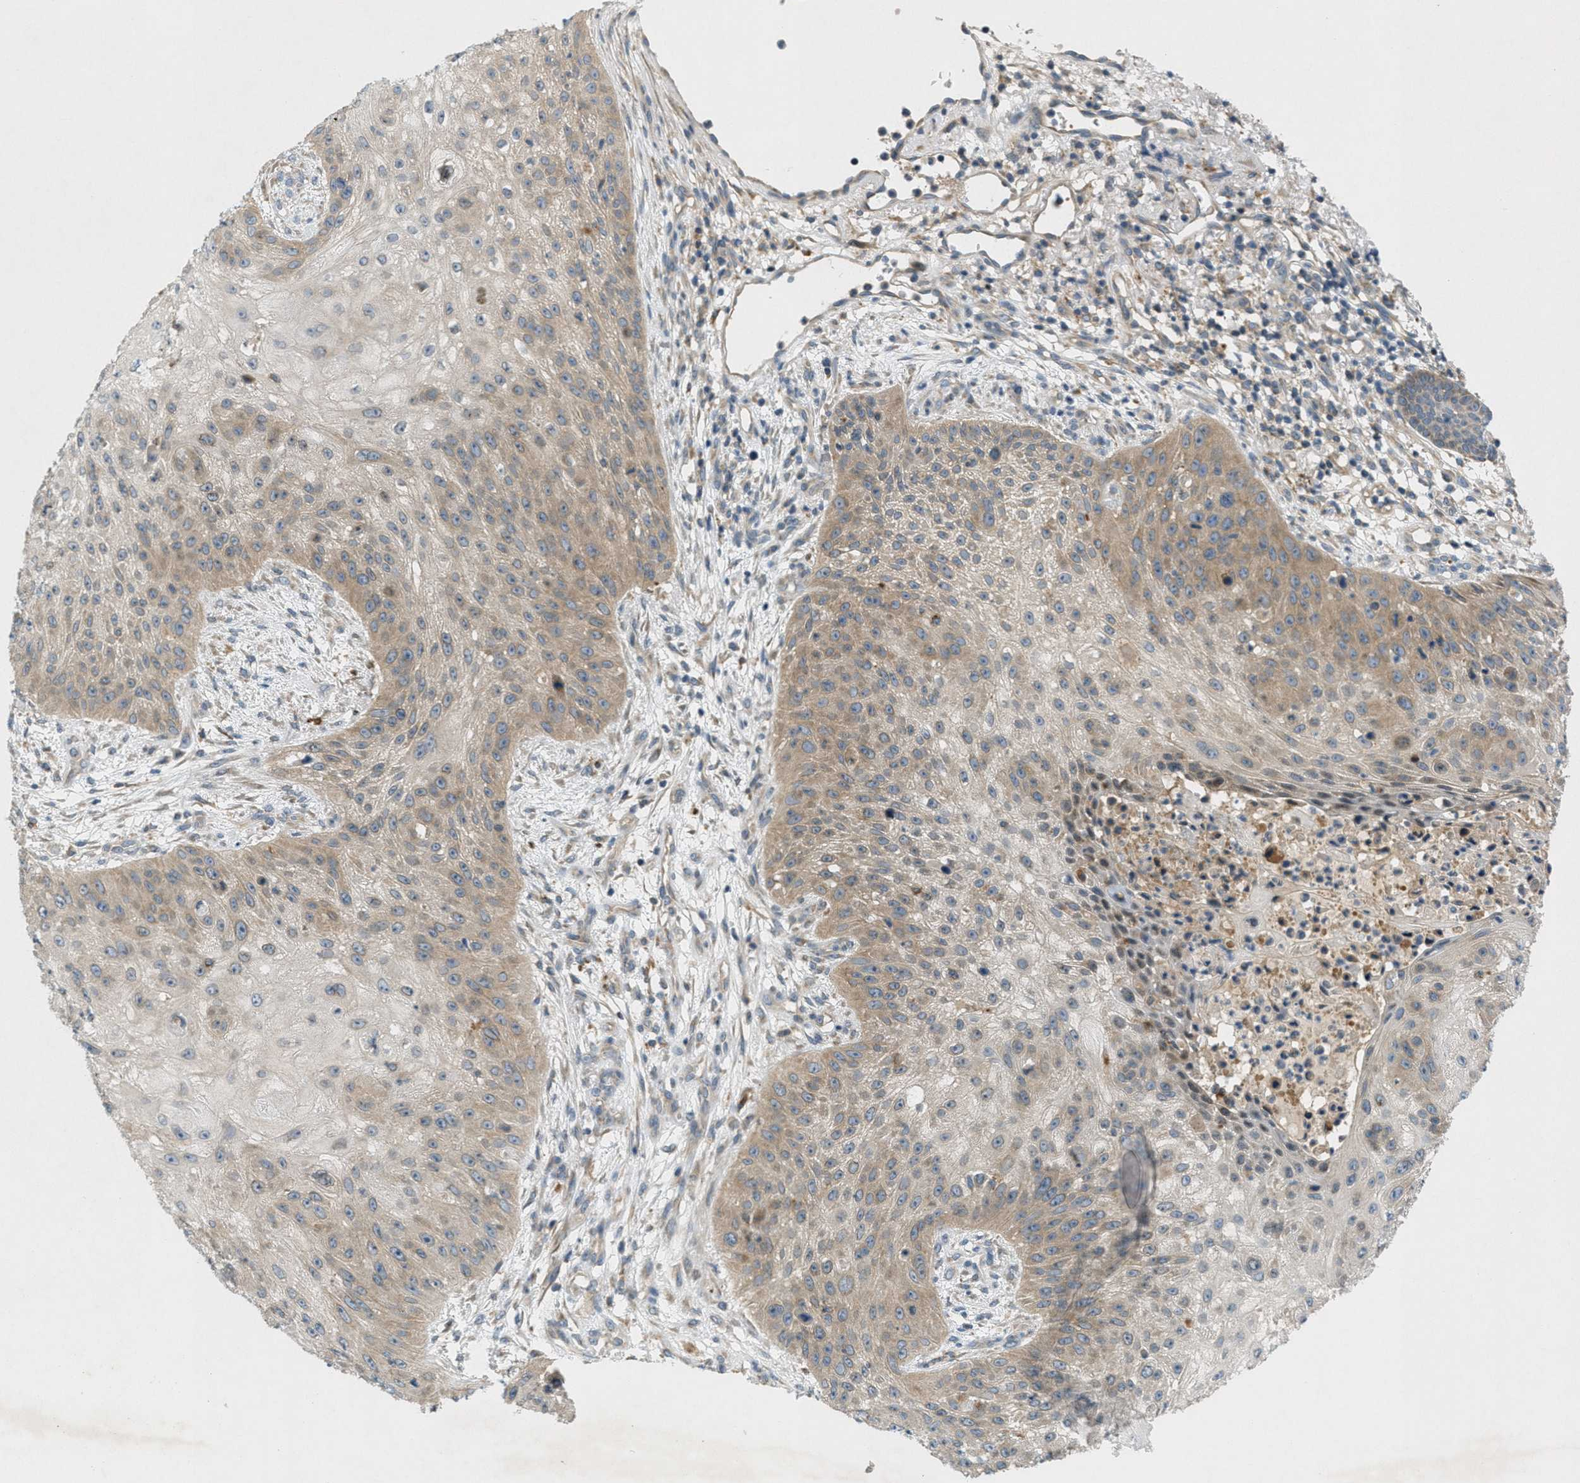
{"staining": {"intensity": "weak", "quantity": "25%-75%", "location": "cytoplasmic/membranous,nuclear"}, "tissue": "skin cancer", "cell_type": "Tumor cells", "image_type": "cancer", "snomed": [{"axis": "morphology", "description": "Squamous cell carcinoma, NOS"}, {"axis": "topography", "description": "Skin"}], "caption": "About 25%-75% of tumor cells in human skin cancer (squamous cell carcinoma) display weak cytoplasmic/membranous and nuclear protein staining as visualized by brown immunohistochemical staining.", "gene": "SIGMAR1", "patient": {"sex": "female", "age": 80}}